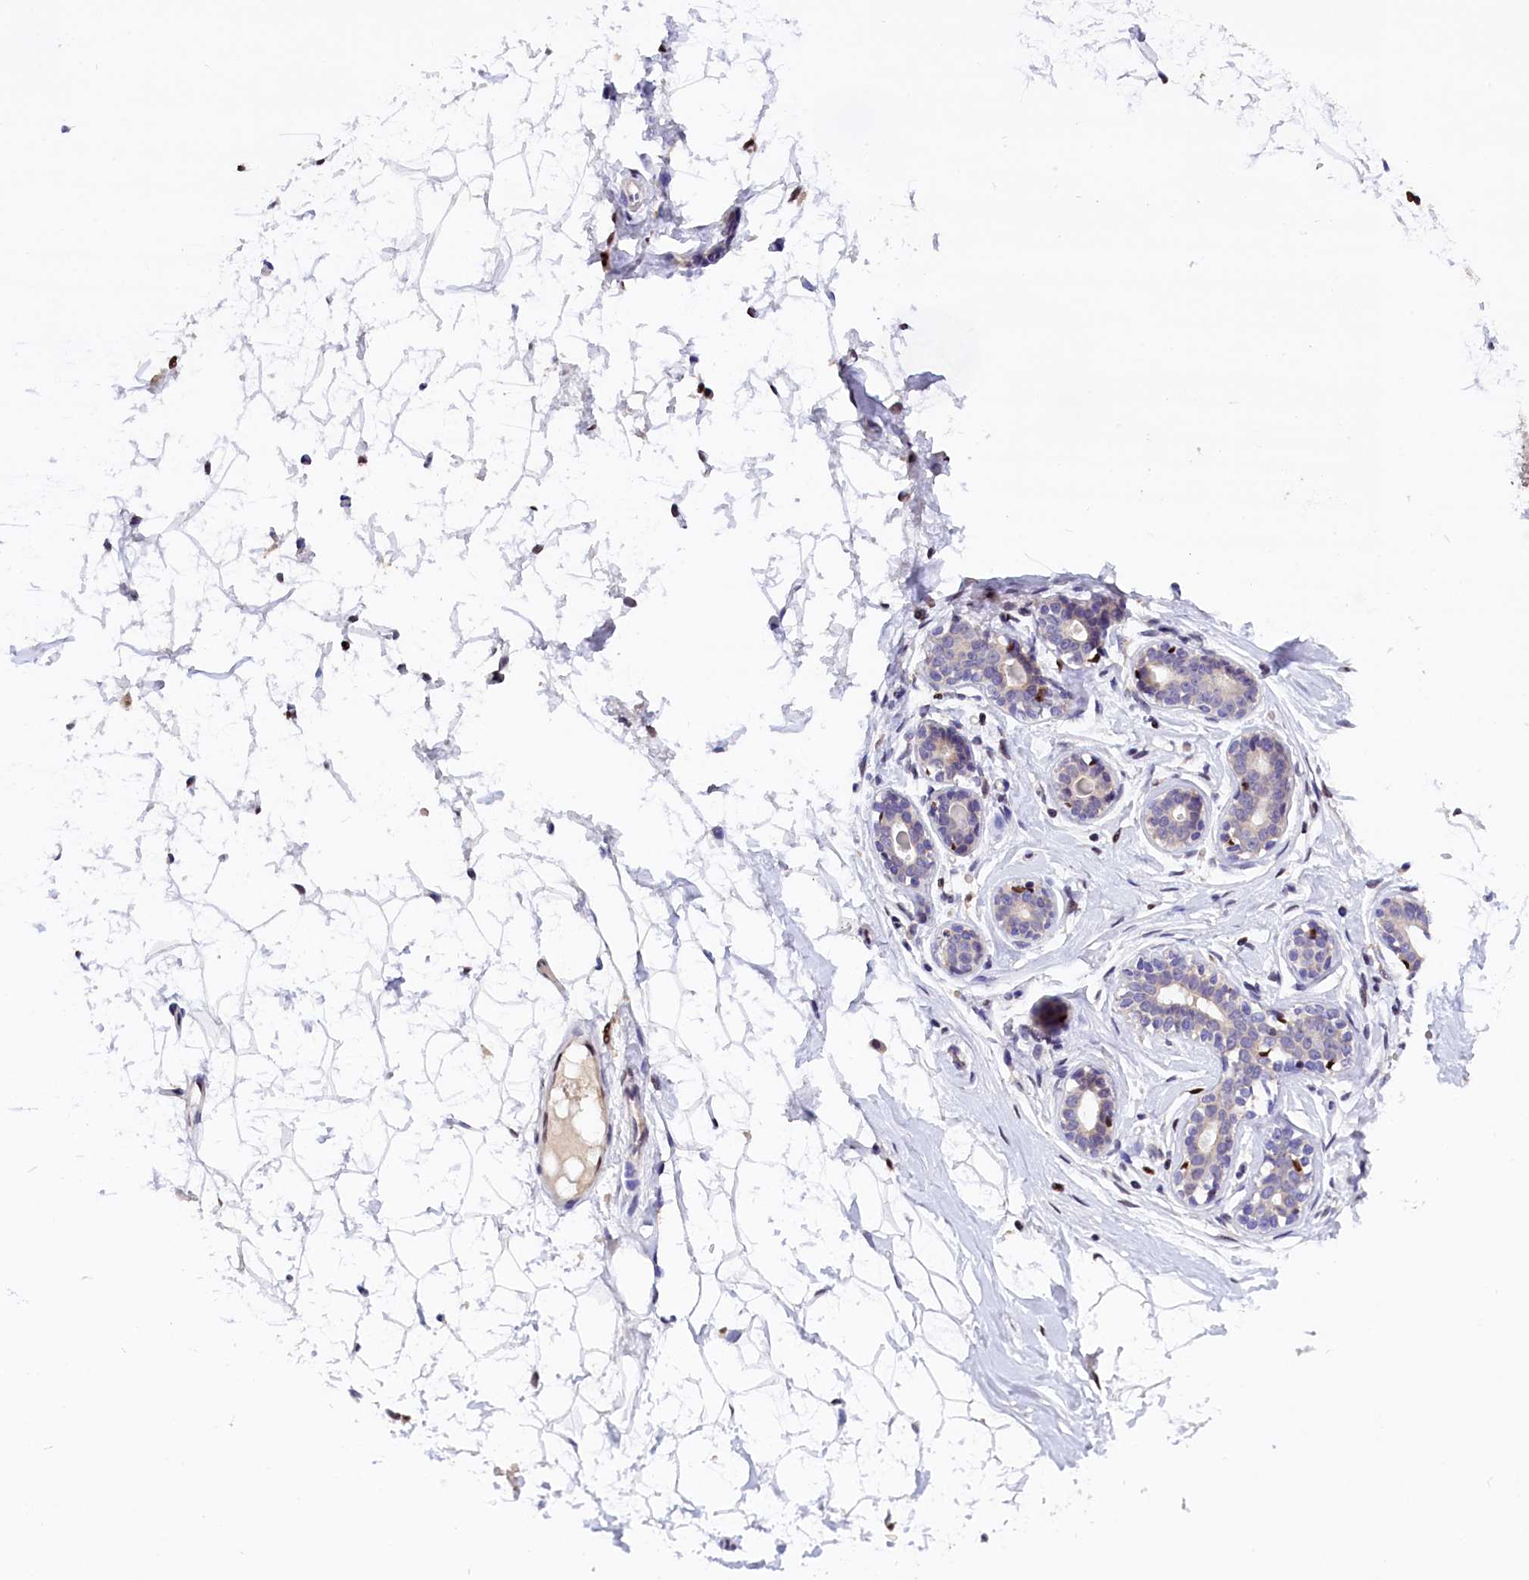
{"staining": {"intensity": "negative", "quantity": "none", "location": "none"}, "tissue": "breast", "cell_type": "Adipocytes", "image_type": "normal", "snomed": [{"axis": "morphology", "description": "Normal tissue, NOS"}, {"axis": "morphology", "description": "Adenoma, NOS"}, {"axis": "topography", "description": "Breast"}], "caption": "IHC micrograph of unremarkable human breast stained for a protein (brown), which displays no expression in adipocytes.", "gene": "BTBD9", "patient": {"sex": "female", "age": 23}}